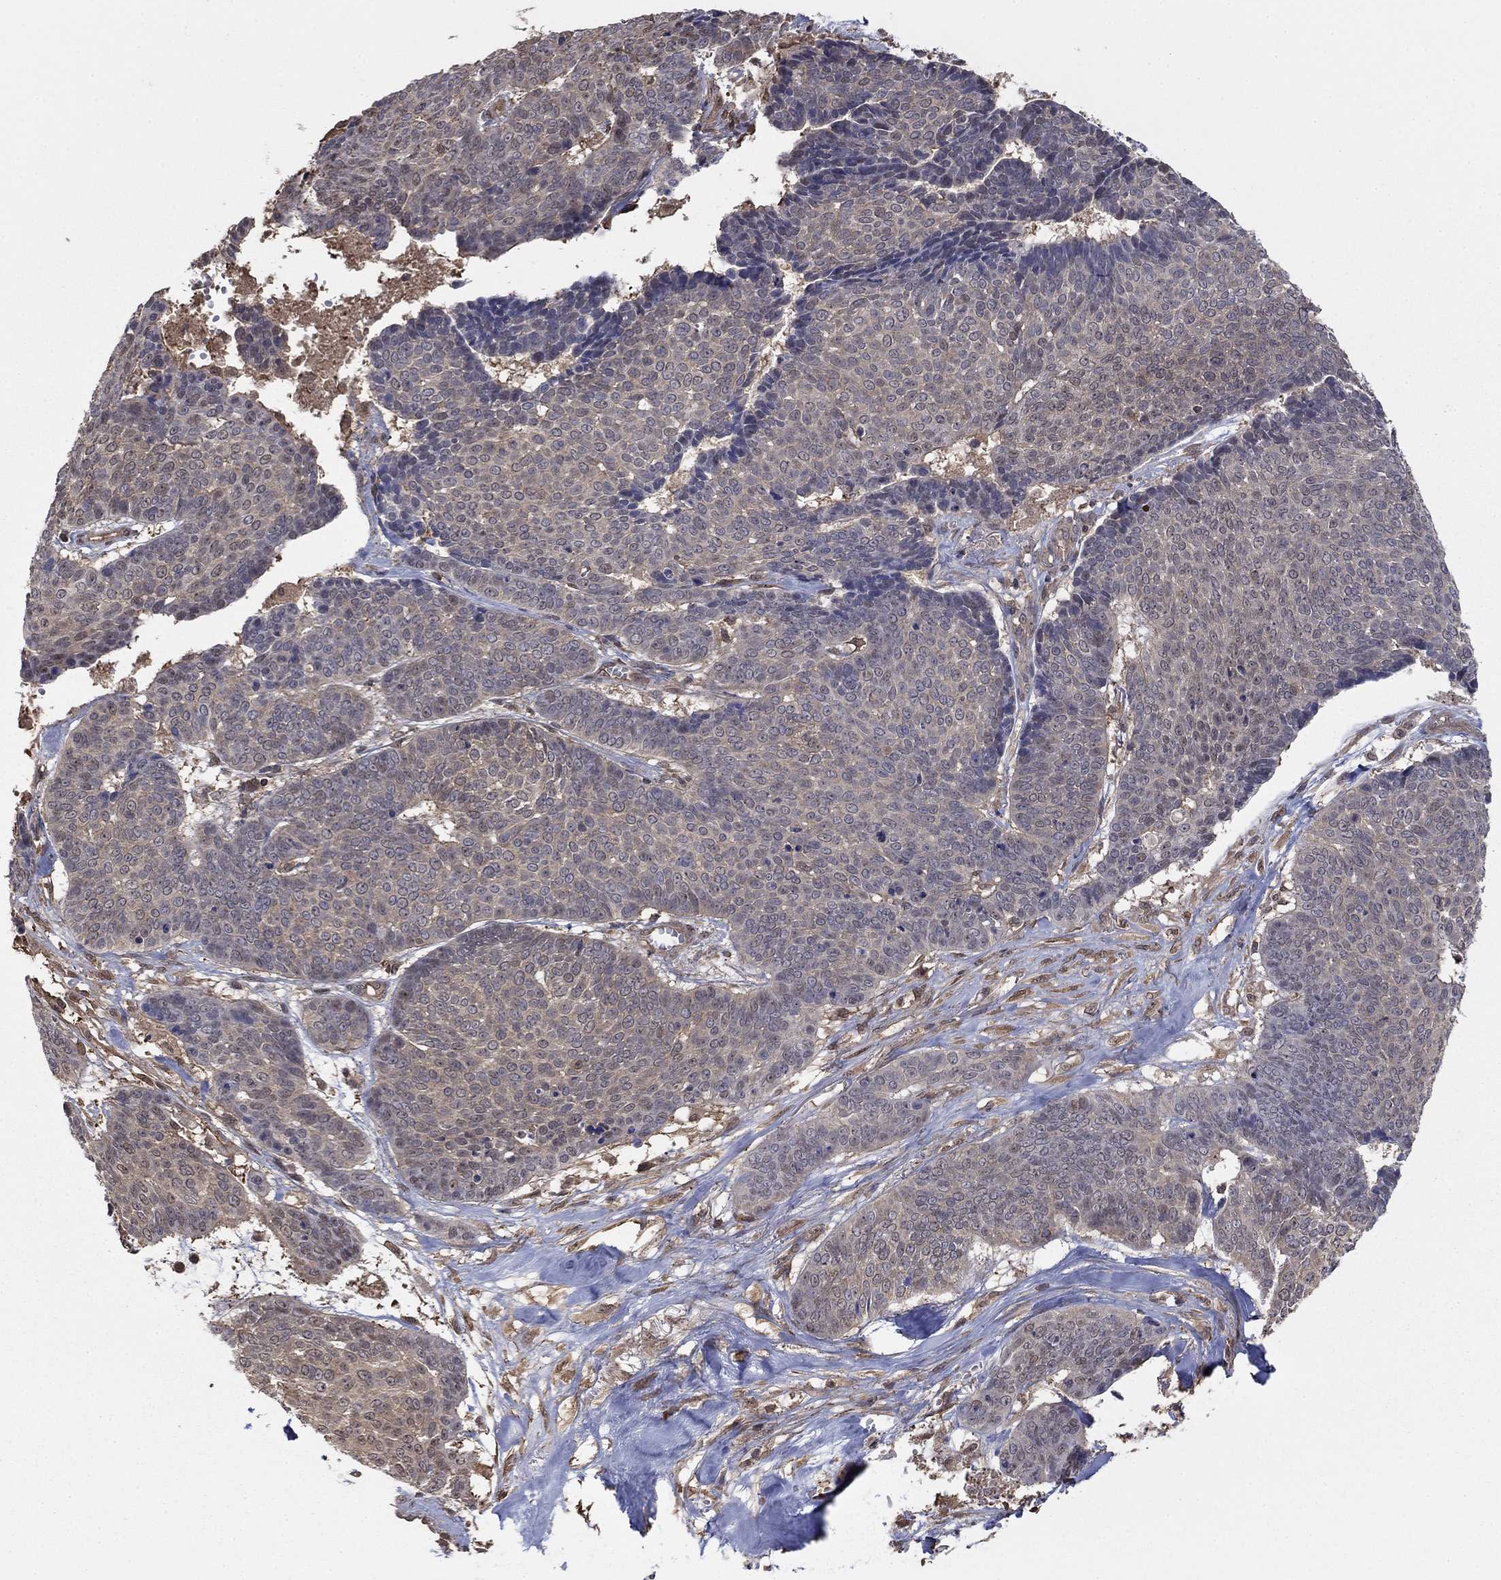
{"staining": {"intensity": "weak", "quantity": "<25%", "location": "cytoplasmic/membranous"}, "tissue": "skin cancer", "cell_type": "Tumor cells", "image_type": "cancer", "snomed": [{"axis": "morphology", "description": "Basal cell carcinoma"}, {"axis": "topography", "description": "Skin"}], "caption": "Tumor cells show no significant expression in skin basal cell carcinoma. Nuclei are stained in blue.", "gene": "RNF114", "patient": {"sex": "male", "age": 86}}